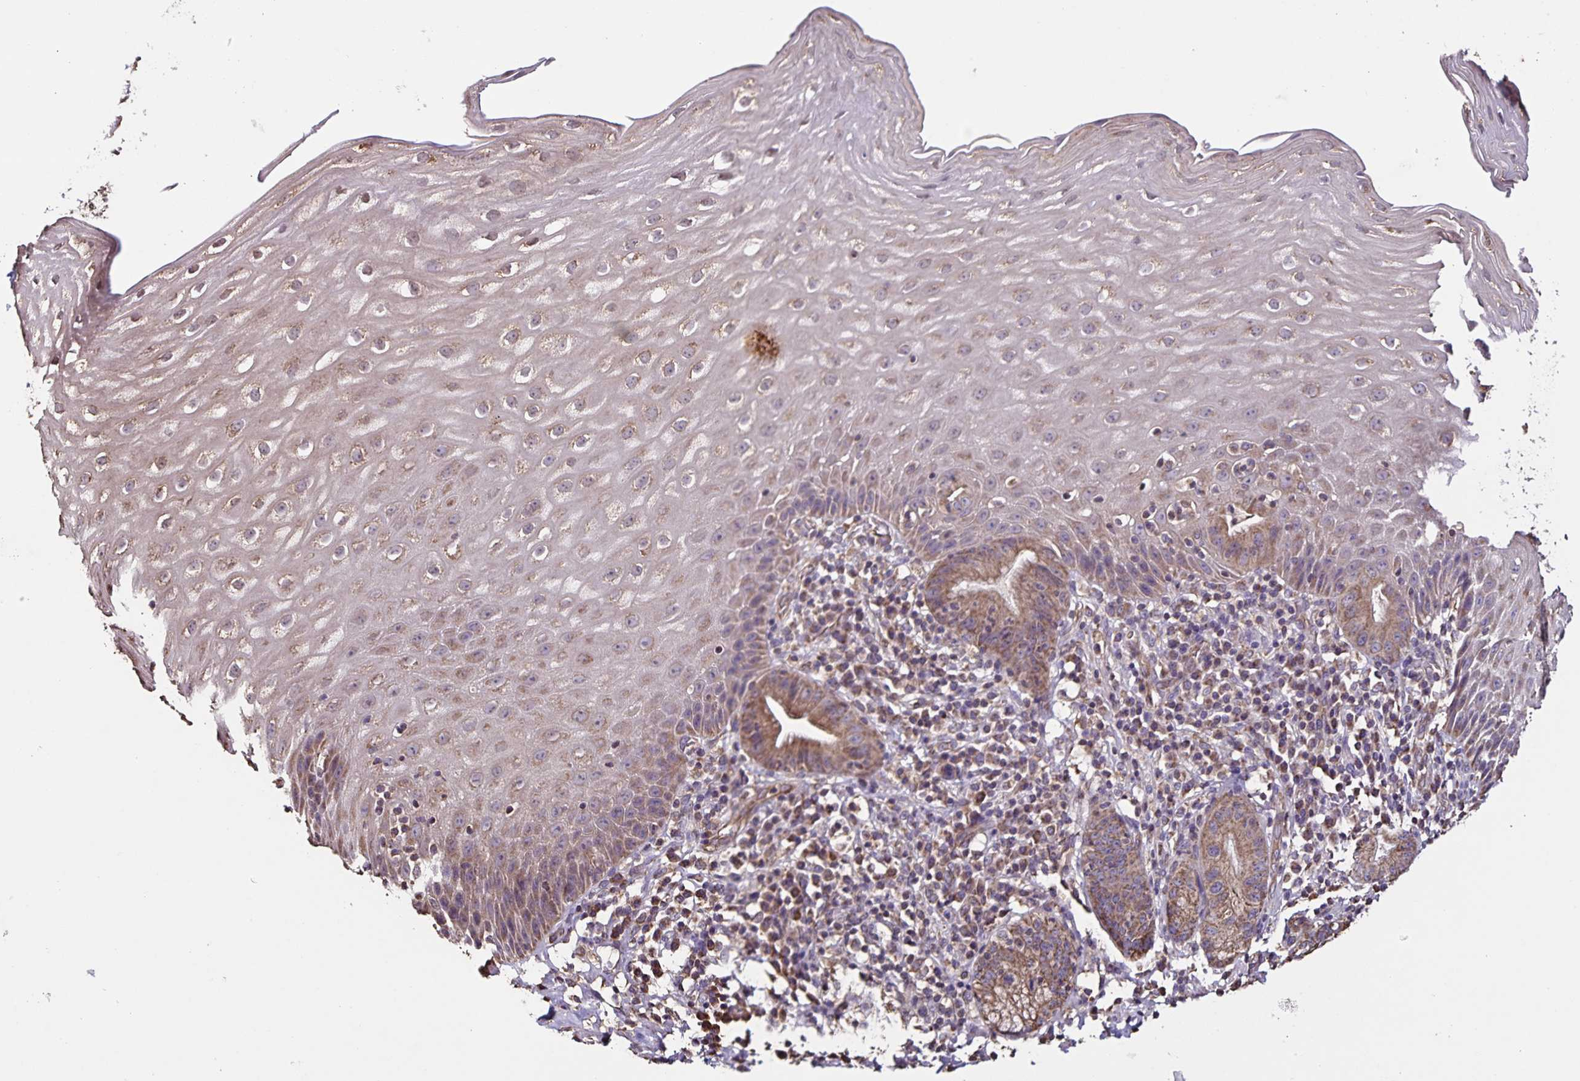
{"staining": {"intensity": "weak", "quantity": "25%-75%", "location": "cytoplasmic/membranous"}, "tissue": "esophagus", "cell_type": "Squamous epithelial cells", "image_type": "normal", "snomed": [{"axis": "morphology", "description": "Normal tissue, NOS"}, {"axis": "topography", "description": "Esophagus"}], "caption": "High-magnification brightfield microscopy of normal esophagus stained with DAB (brown) and counterstained with hematoxylin (blue). squamous epithelial cells exhibit weak cytoplasmic/membranous positivity is appreciated in approximately25%-75% of cells. (DAB (3,3'-diaminobenzidine) IHC, brown staining for protein, blue staining for nuclei).", "gene": "MAN1A1", "patient": {"sex": "female", "age": 61}}